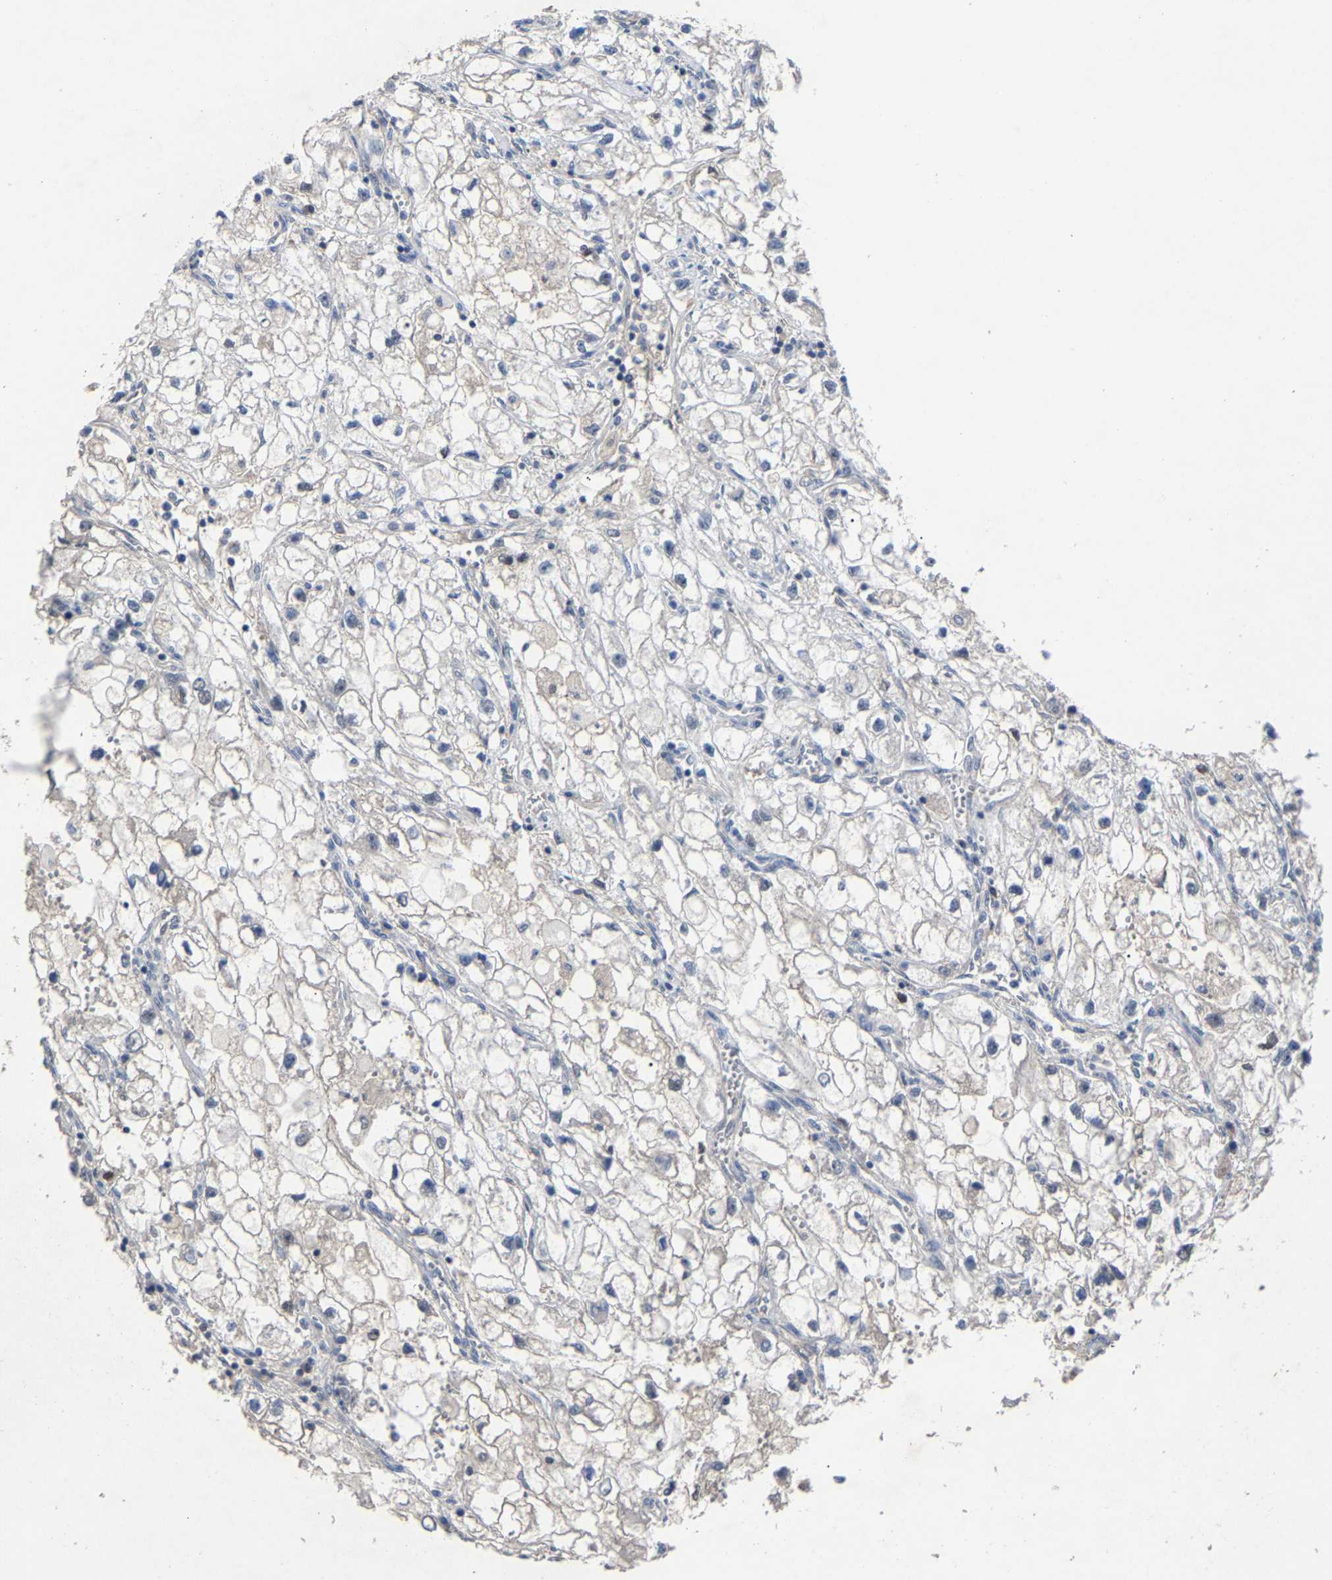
{"staining": {"intensity": "negative", "quantity": "none", "location": "none"}, "tissue": "renal cancer", "cell_type": "Tumor cells", "image_type": "cancer", "snomed": [{"axis": "morphology", "description": "Adenocarcinoma, NOS"}, {"axis": "topography", "description": "Kidney"}], "caption": "This is a histopathology image of immunohistochemistry (IHC) staining of adenocarcinoma (renal), which shows no staining in tumor cells. (Immunohistochemistry, brightfield microscopy, high magnification).", "gene": "LSM8", "patient": {"sex": "female", "age": 70}}